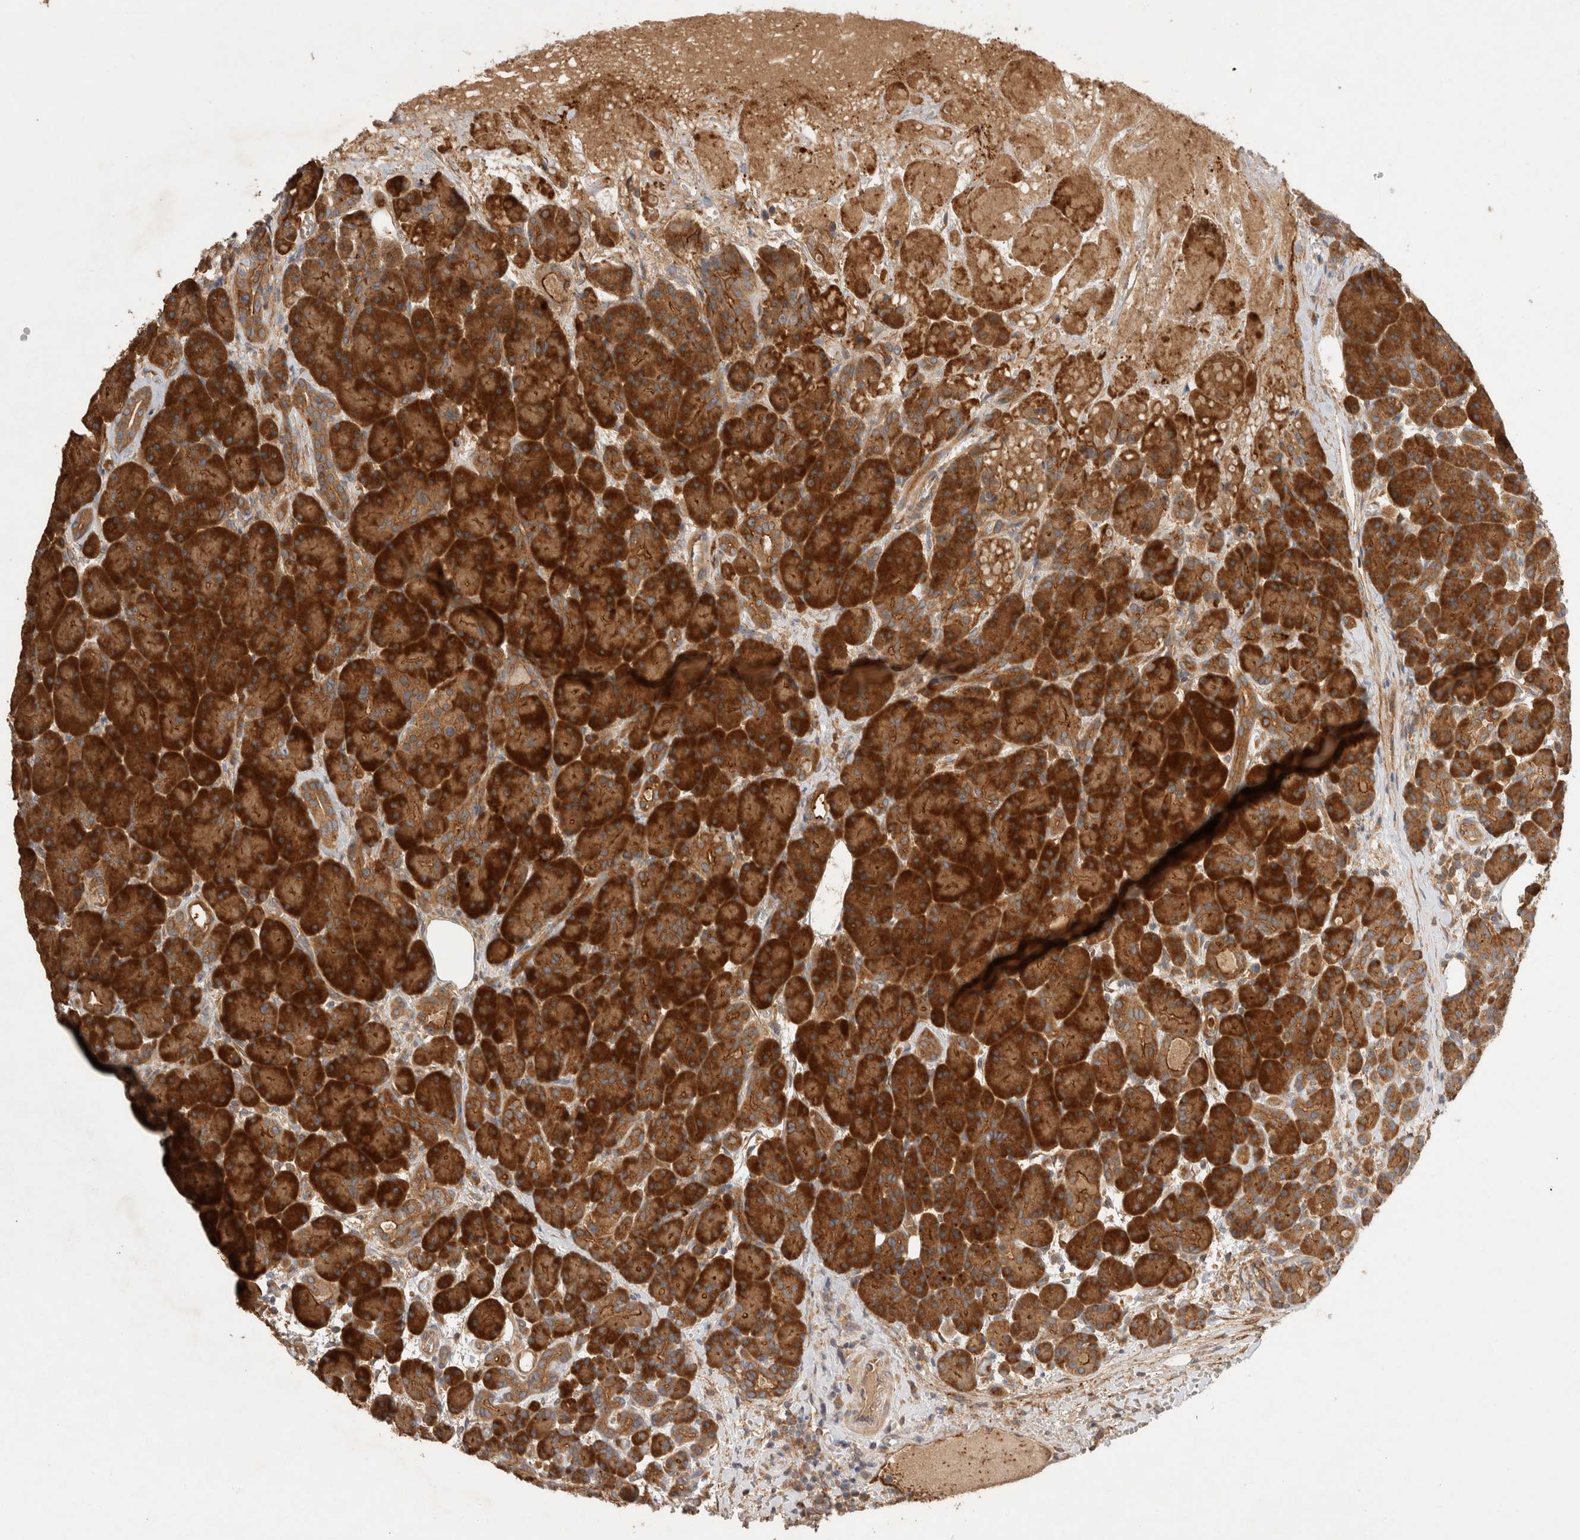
{"staining": {"intensity": "strong", "quantity": ">75%", "location": "cytoplasmic/membranous"}, "tissue": "pancreas", "cell_type": "Exocrine glandular cells", "image_type": "normal", "snomed": [{"axis": "morphology", "description": "Normal tissue, NOS"}, {"axis": "topography", "description": "Pancreas"}], "caption": "Brown immunohistochemical staining in unremarkable human pancreas reveals strong cytoplasmic/membranous positivity in about >75% of exocrine glandular cells. The staining was performed using DAB, with brown indicating positive protein expression. Nuclei are stained blue with hematoxylin.", "gene": "C8orf44", "patient": {"sex": "male", "age": 63}}